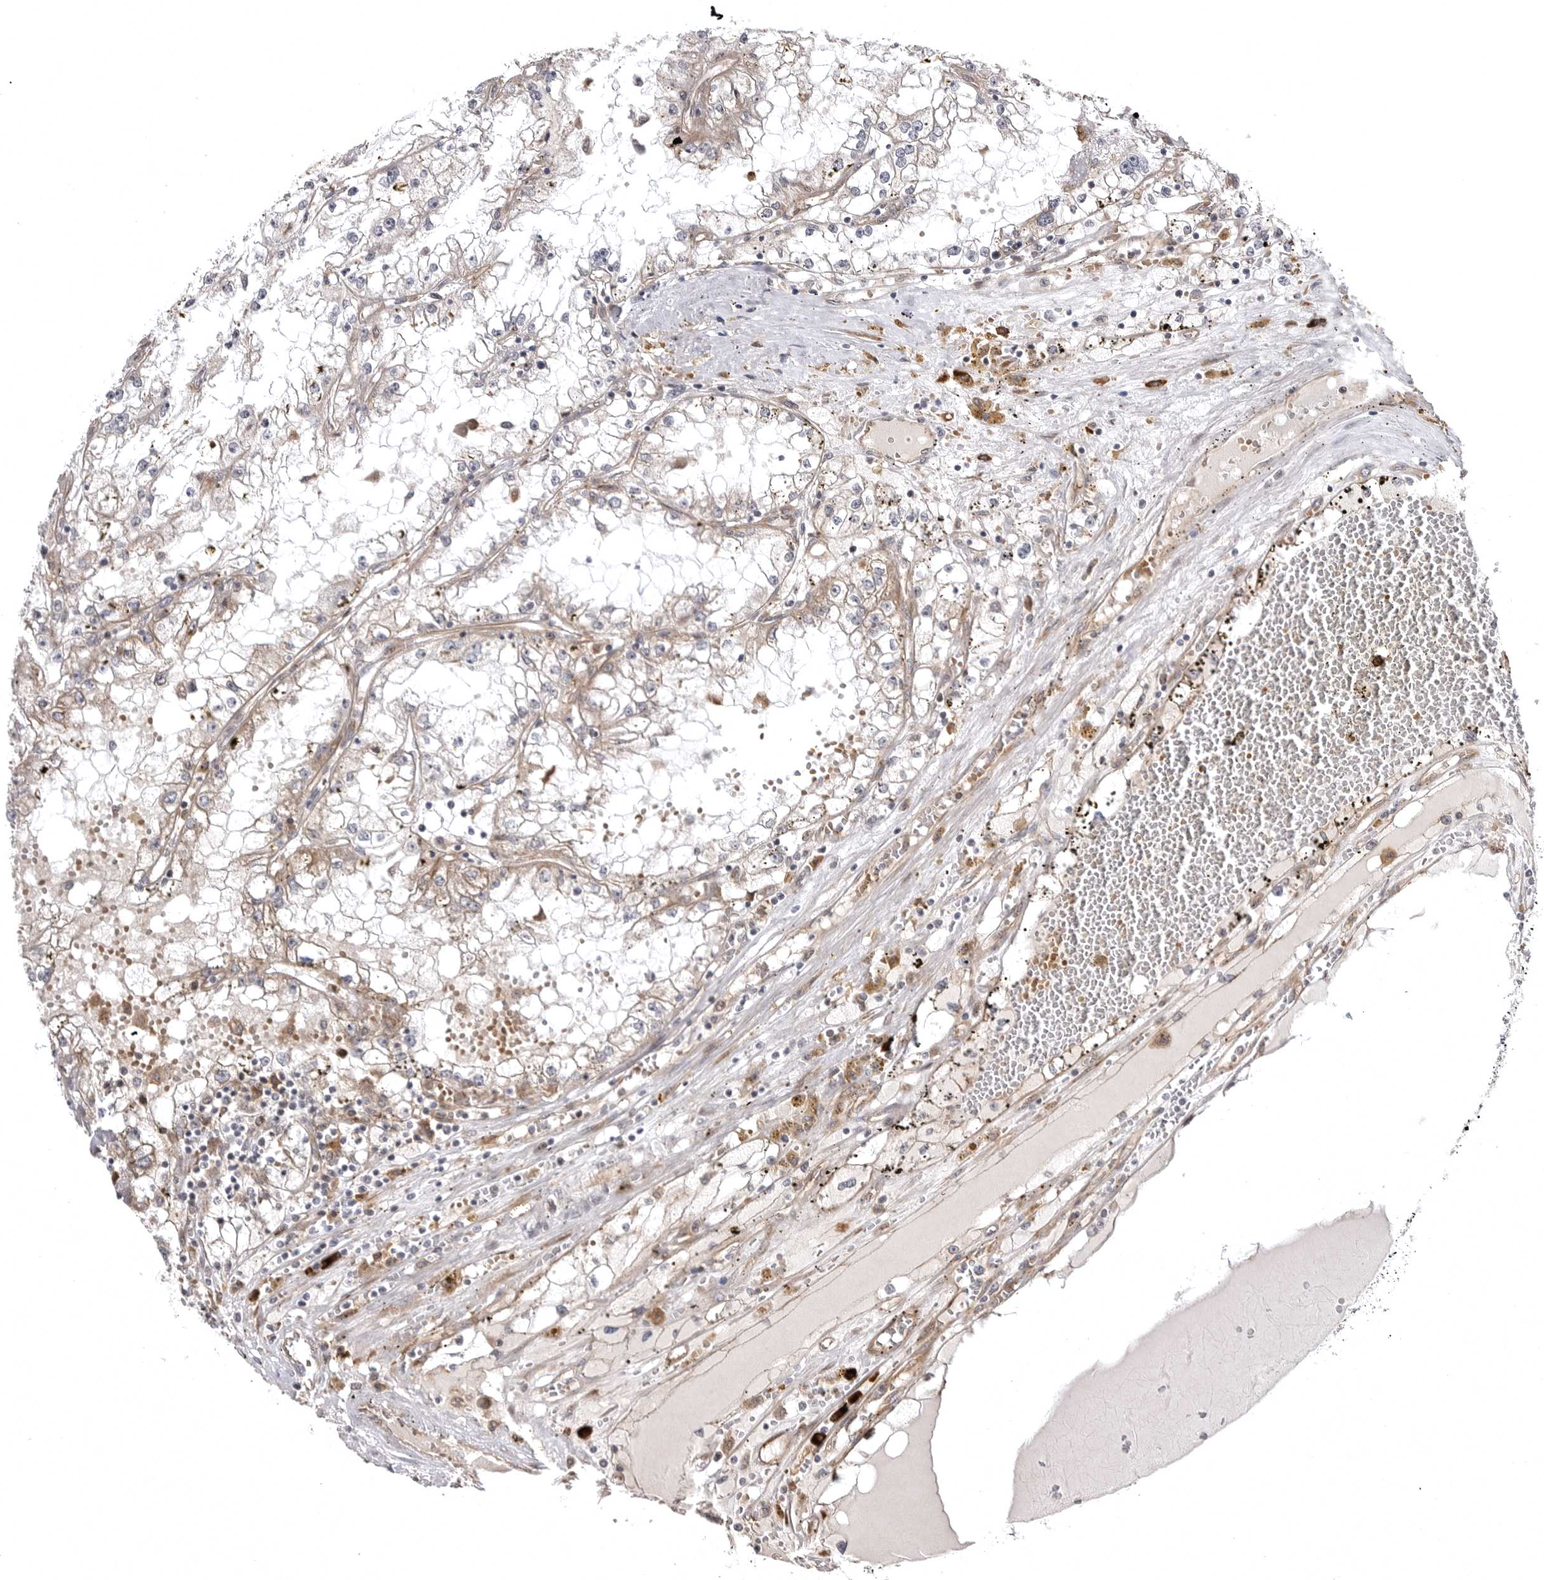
{"staining": {"intensity": "negative", "quantity": "none", "location": "none"}, "tissue": "renal cancer", "cell_type": "Tumor cells", "image_type": "cancer", "snomed": [{"axis": "morphology", "description": "Adenocarcinoma, NOS"}, {"axis": "topography", "description": "Kidney"}], "caption": "An image of renal adenocarcinoma stained for a protein shows no brown staining in tumor cells. Nuclei are stained in blue.", "gene": "ARL5A", "patient": {"sex": "male", "age": 56}}